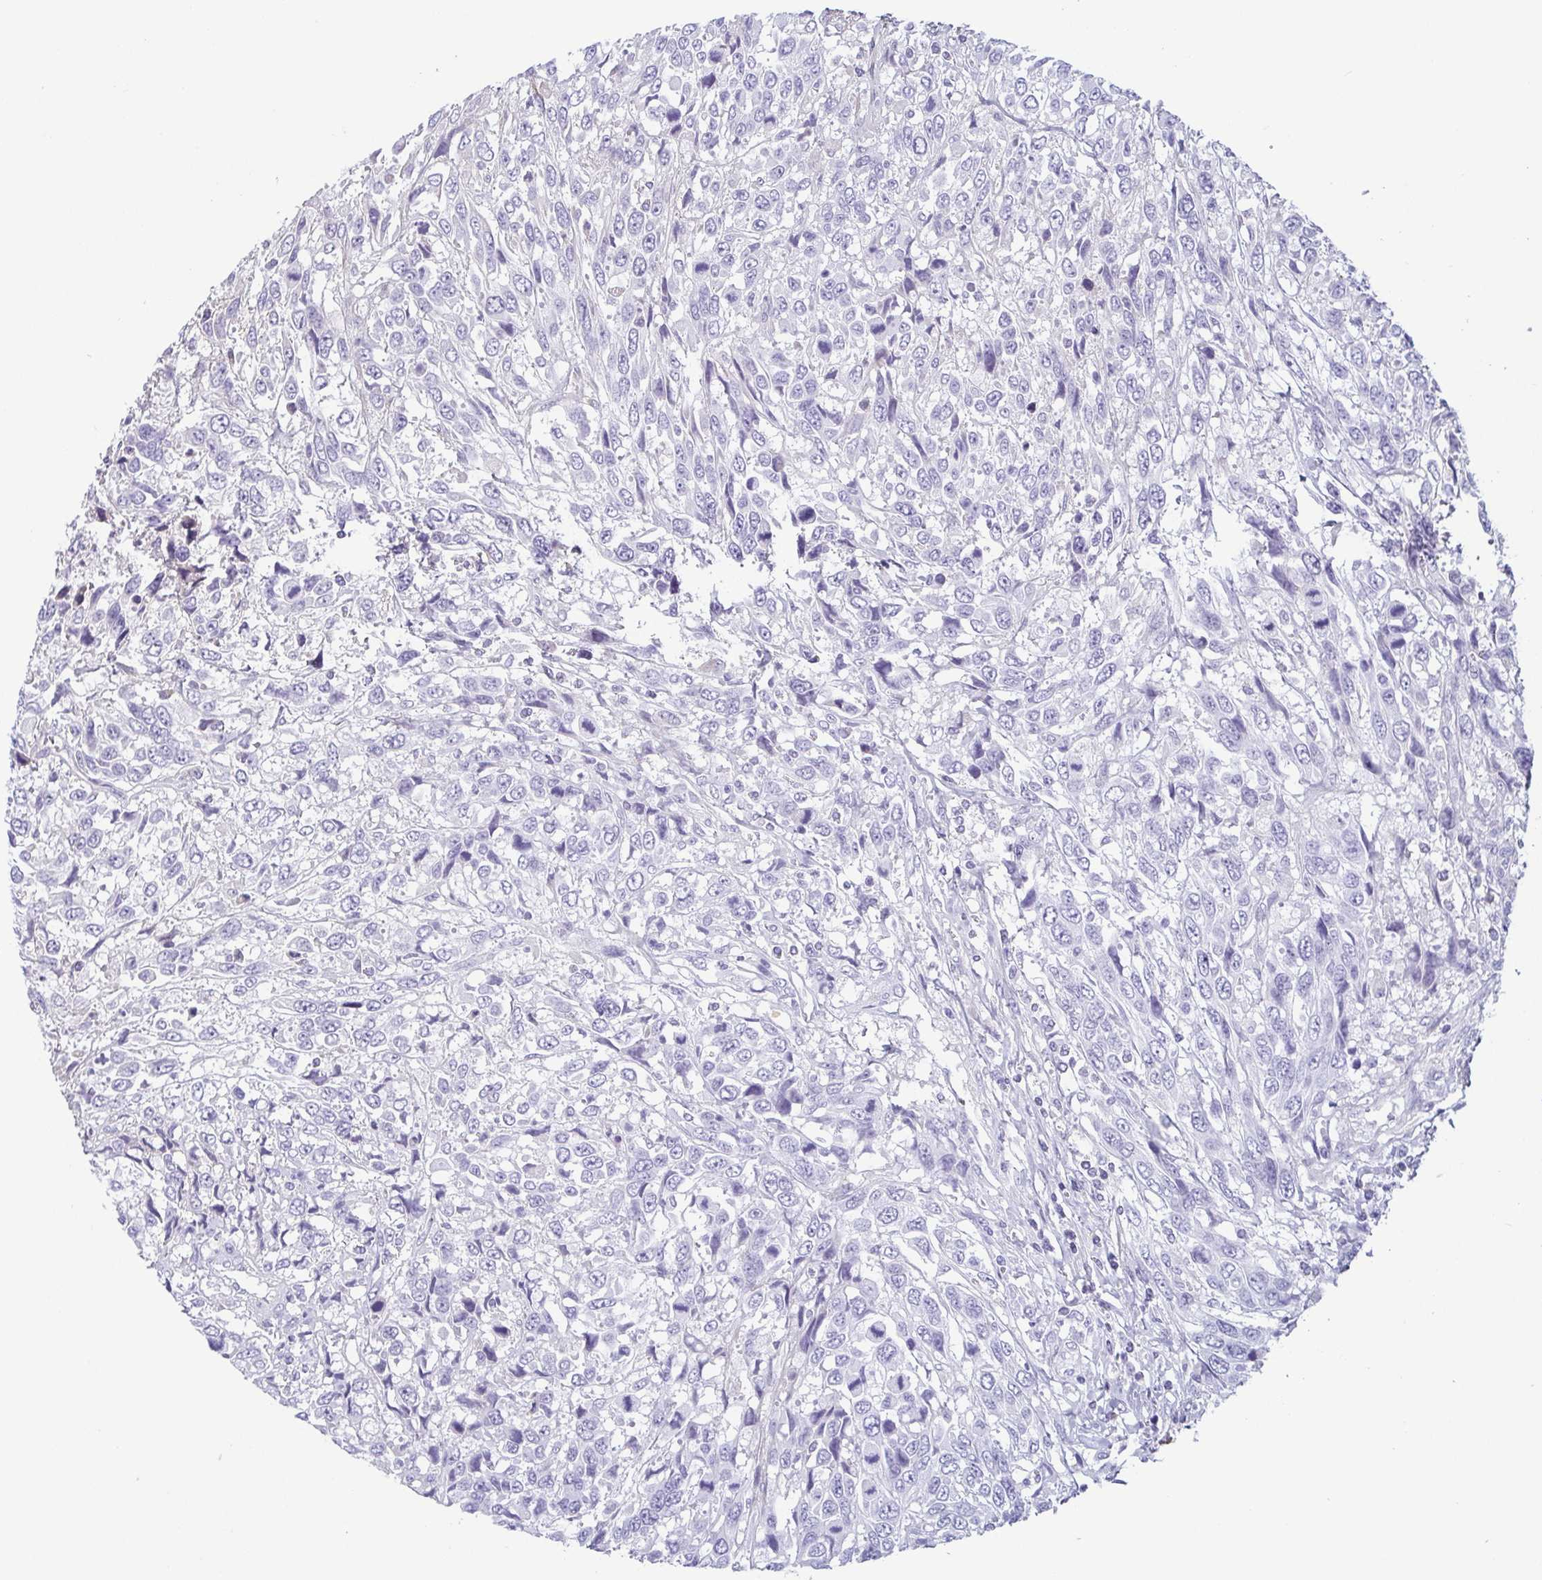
{"staining": {"intensity": "negative", "quantity": "none", "location": "none"}, "tissue": "urothelial cancer", "cell_type": "Tumor cells", "image_type": "cancer", "snomed": [{"axis": "morphology", "description": "Urothelial carcinoma, High grade"}, {"axis": "topography", "description": "Urinary bladder"}], "caption": "Immunohistochemical staining of human urothelial cancer exhibits no significant expression in tumor cells. (Brightfield microscopy of DAB immunohistochemistry (IHC) at high magnification).", "gene": "ECM1", "patient": {"sex": "female", "age": 70}}